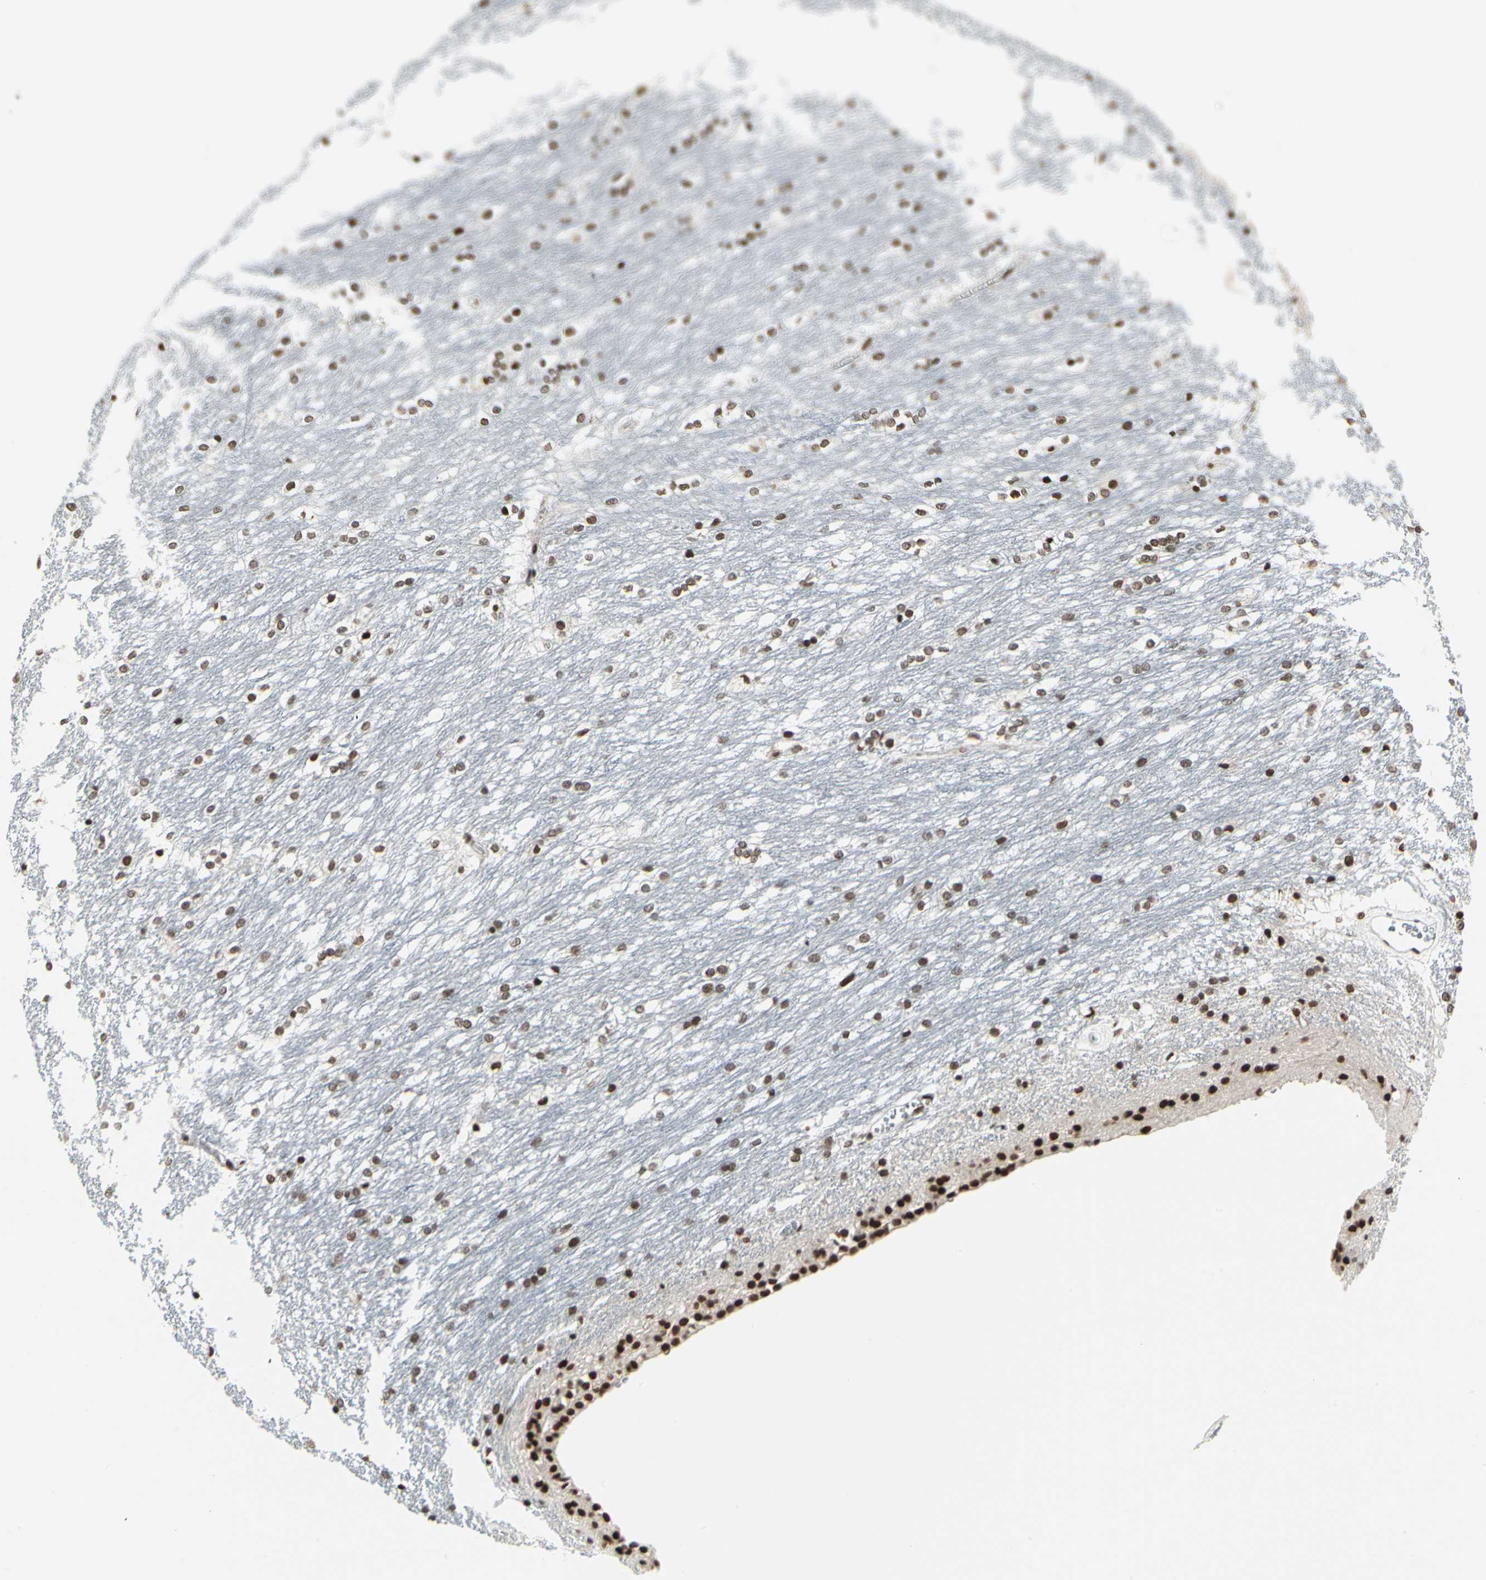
{"staining": {"intensity": "strong", "quantity": ">75%", "location": "nuclear"}, "tissue": "caudate", "cell_type": "Glial cells", "image_type": "normal", "snomed": [{"axis": "morphology", "description": "Normal tissue, NOS"}, {"axis": "topography", "description": "Lateral ventricle wall"}], "caption": "Immunohistochemistry micrograph of benign caudate: caudate stained using immunohistochemistry shows high levels of strong protein expression localized specifically in the nuclear of glial cells, appearing as a nuclear brown color.", "gene": "HMG20A", "patient": {"sex": "female", "age": 19}}